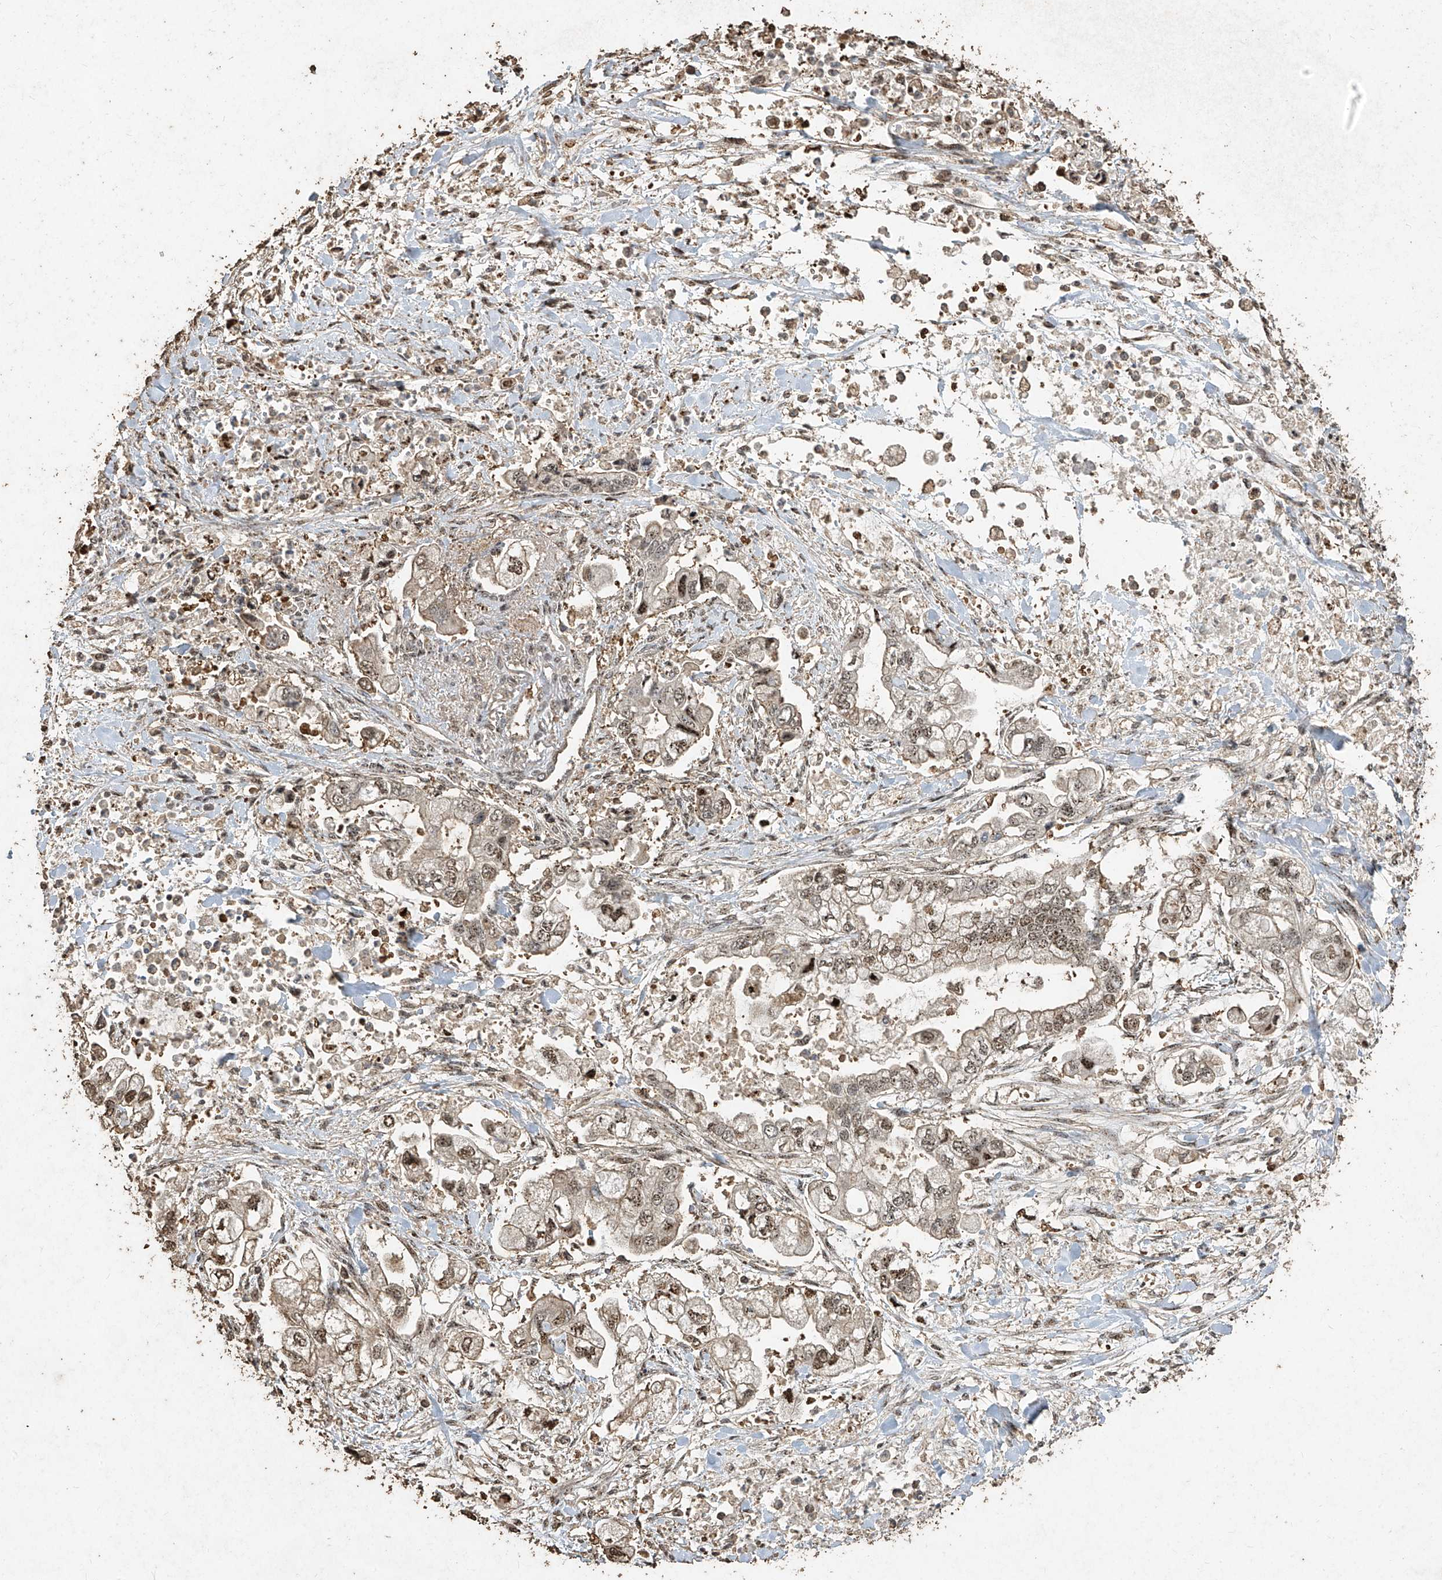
{"staining": {"intensity": "moderate", "quantity": "25%-75%", "location": "cytoplasmic/membranous,nuclear"}, "tissue": "stomach cancer", "cell_type": "Tumor cells", "image_type": "cancer", "snomed": [{"axis": "morphology", "description": "Normal tissue, NOS"}, {"axis": "morphology", "description": "Adenocarcinoma, NOS"}, {"axis": "topography", "description": "Stomach"}], "caption": "The immunohistochemical stain labels moderate cytoplasmic/membranous and nuclear staining in tumor cells of stomach adenocarcinoma tissue.", "gene": "ERBB3", "patient": {"sex": "male", "age": 62}}